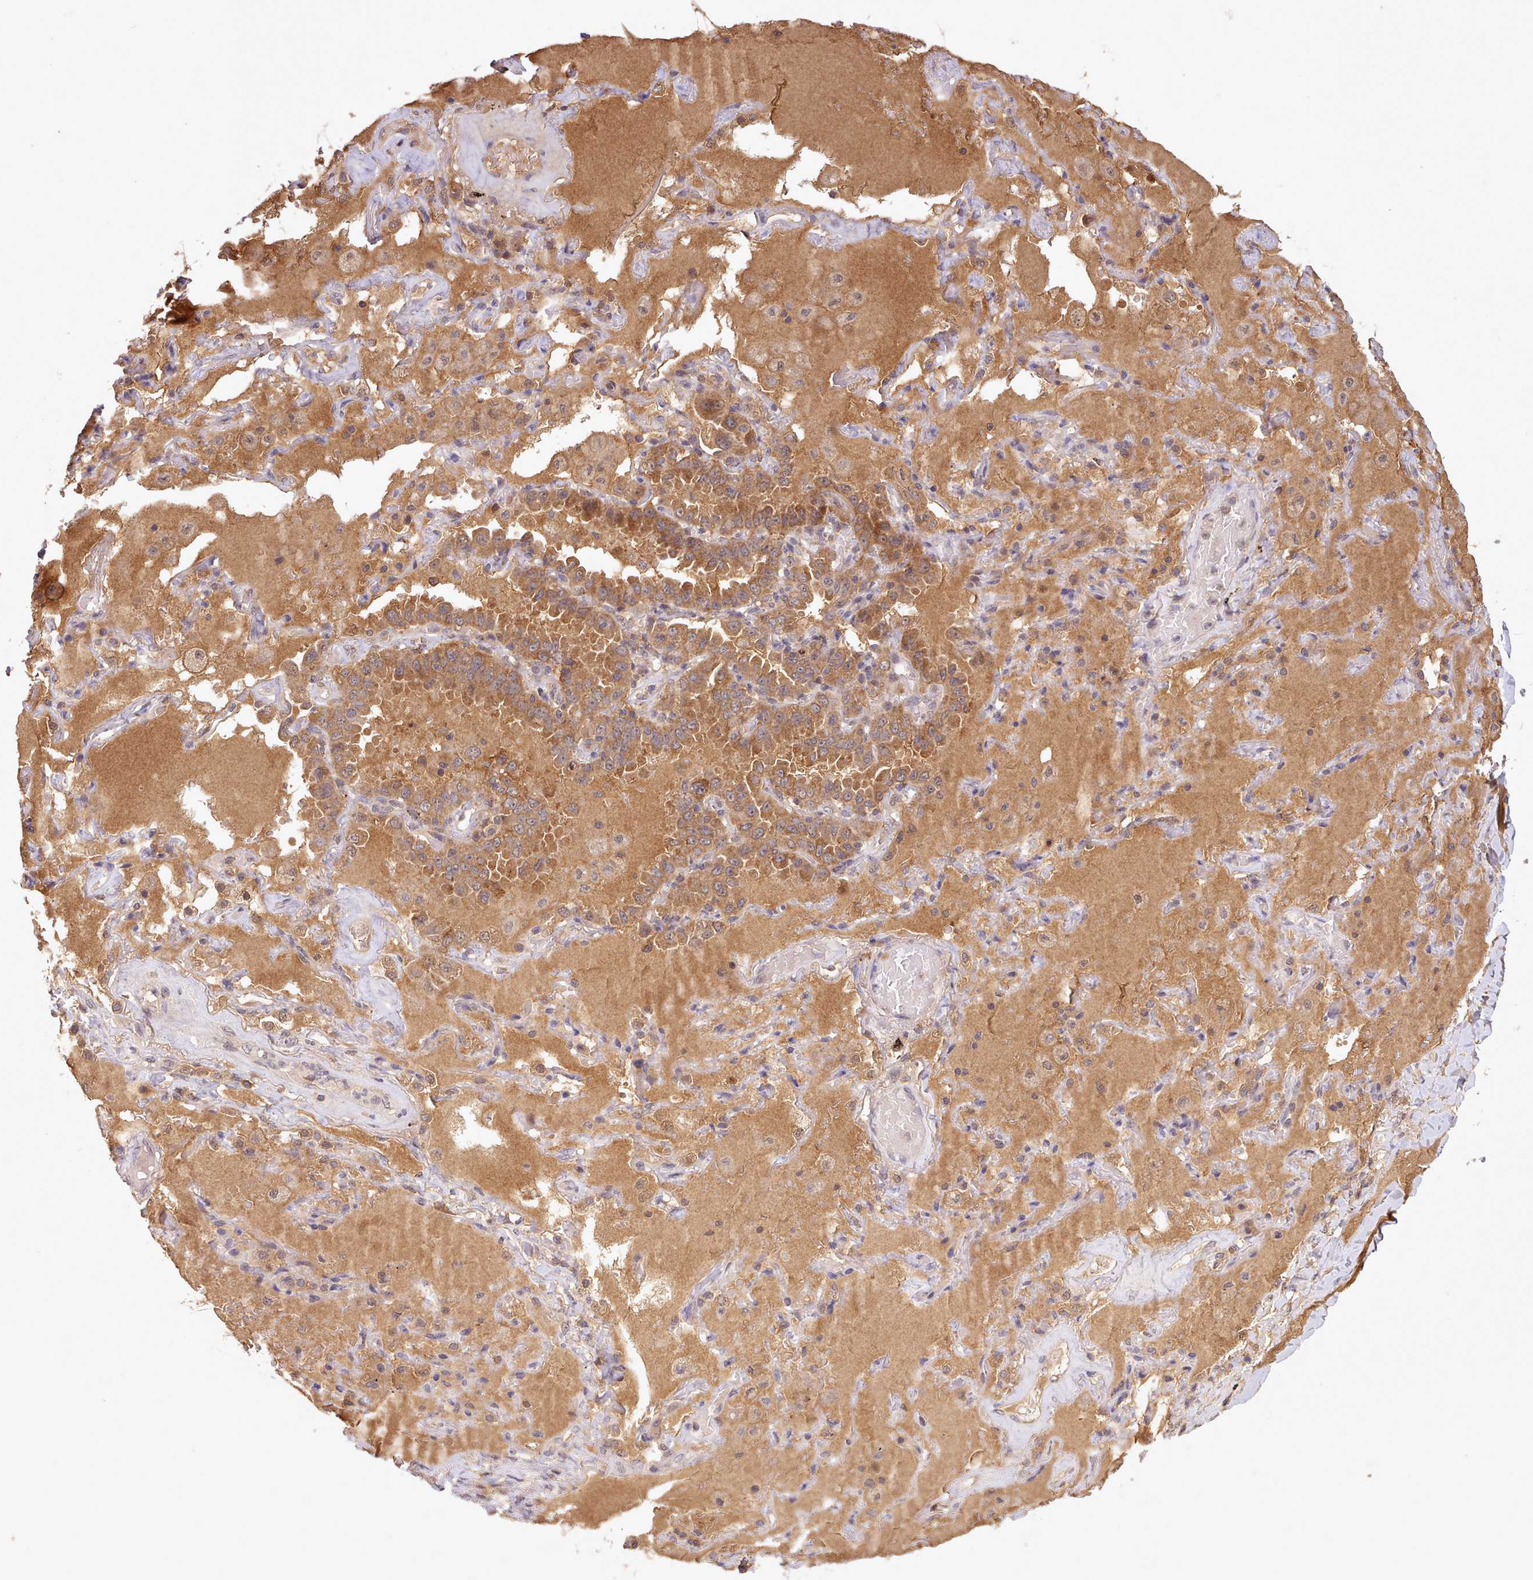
{"staining": {"intensity": "moderate", "quantity": ">75%", "location": "cytoplasmic/membranous"}, "tissue": "lung cancer", "cell_type": "Tumor cells", "image_type": "cancer", "snomed": [{"axis": "morphology", "description": "Squamous cell carcinoma, NOS"}, {"axis": "topography", "description": "Lung"}], "caption": "Immunohistochemistry (IHC) micrograph of neoplastic tissue: lung cancer (squamous cell carcinoma) stained using IHC exhibits medium levels of moderate protein expression localized specifically in the cytoplasmic/membranous of tumor cells, appearing as a cytoplasmic/membranous brown color.", "gene": "PIP4P1", "patient": {"sex": "male", "age": 74}}